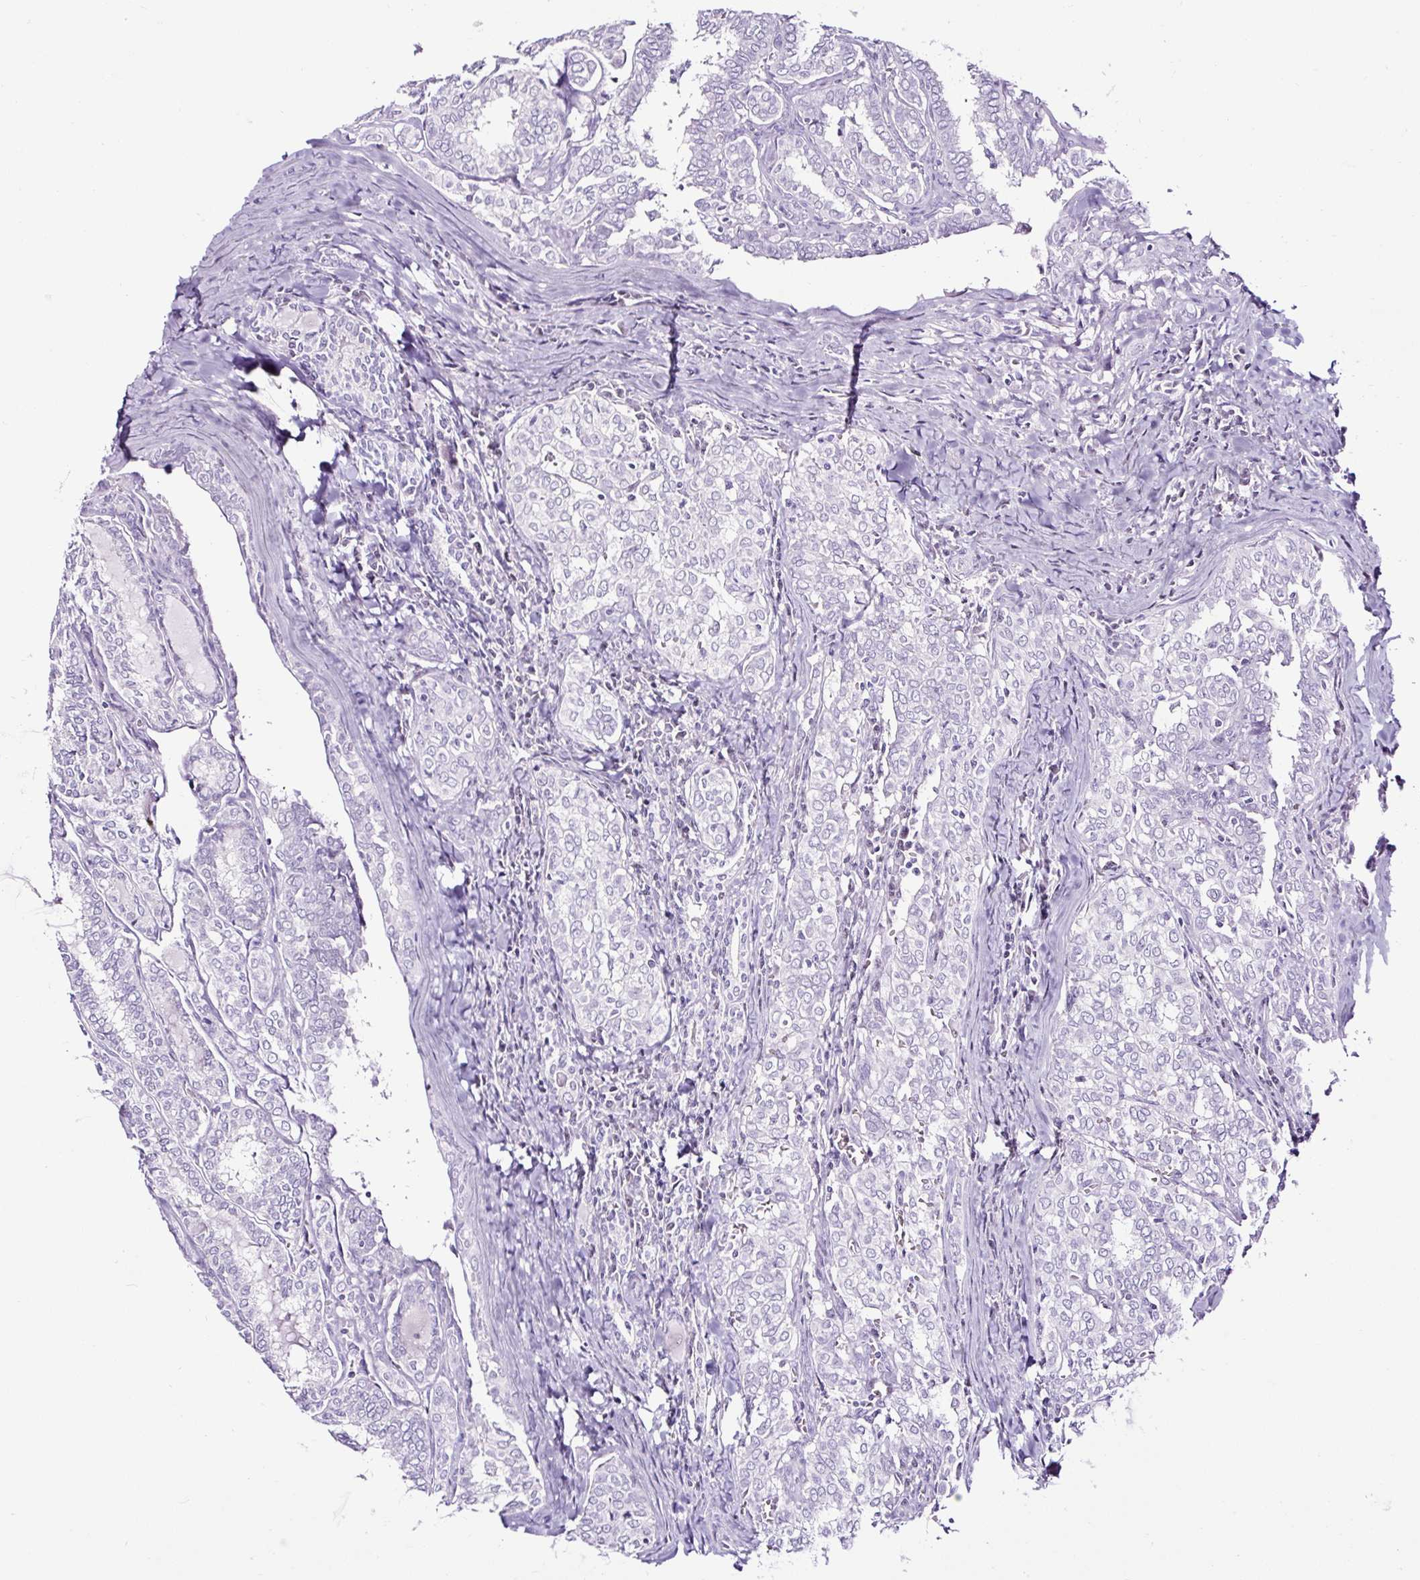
{"staining": {"intensity": "negative", "quantity": "none", "location": "none"}, "tissue": "thyroid cancer", "cell_type": "Tumor cells", "image_type": "cancer", "snomed": [{"axis": "morphology", "description": "Papillary adenocarcinoma, NOS"}, {"axis": "topography", "description": "Thyroid gland"}], "caption": "Immunohistochemistry of thyroid cancer (papillary adenocarcinoma) displays no positivity in tumor cells. (DAB immunohistochemistry (IHC), high magnification).", "gene": "NPHS2", "patient": {"sex": "female", "age": 30}}